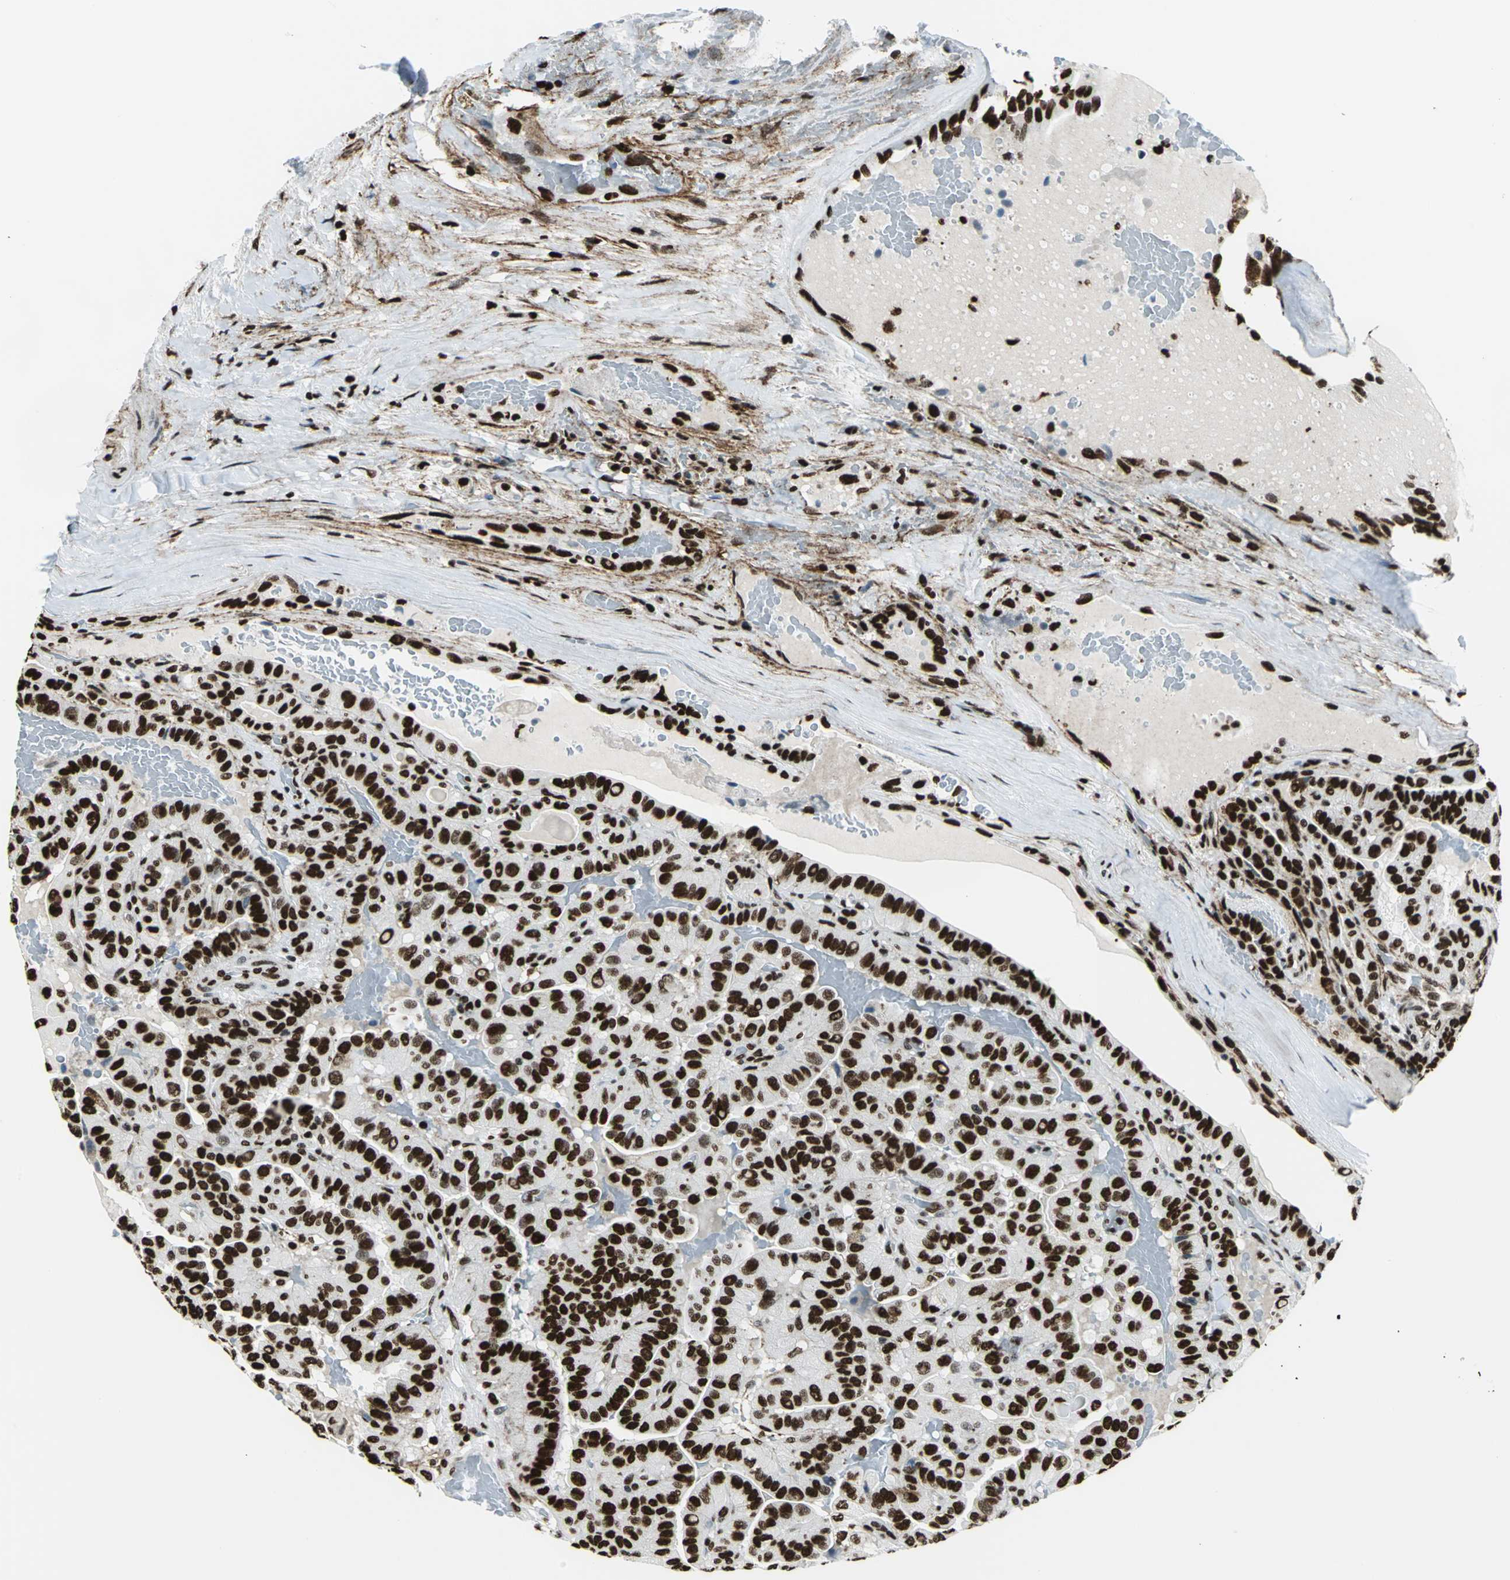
{"staining": {"intensity": "strong", "quantity": ">75%", "location": "nuclear"}, "tissue": "thyroid cancer", "cell_type": "Tumor cells", "image_type": "cancer", "snomed": [{"axis": "morphology", "description": "Papillary adenocarcinoma, NOS"}, {"axis": "topography", "description": "Thyroid gland"}], "caption": "Immunohistochemical staining of human thyroid cancer reveals high levels of strong nuclear protein staining in approximately >75% of tumor cells.", "gene": "APEX1", "patient": {"sex": "male", "age": 77}}